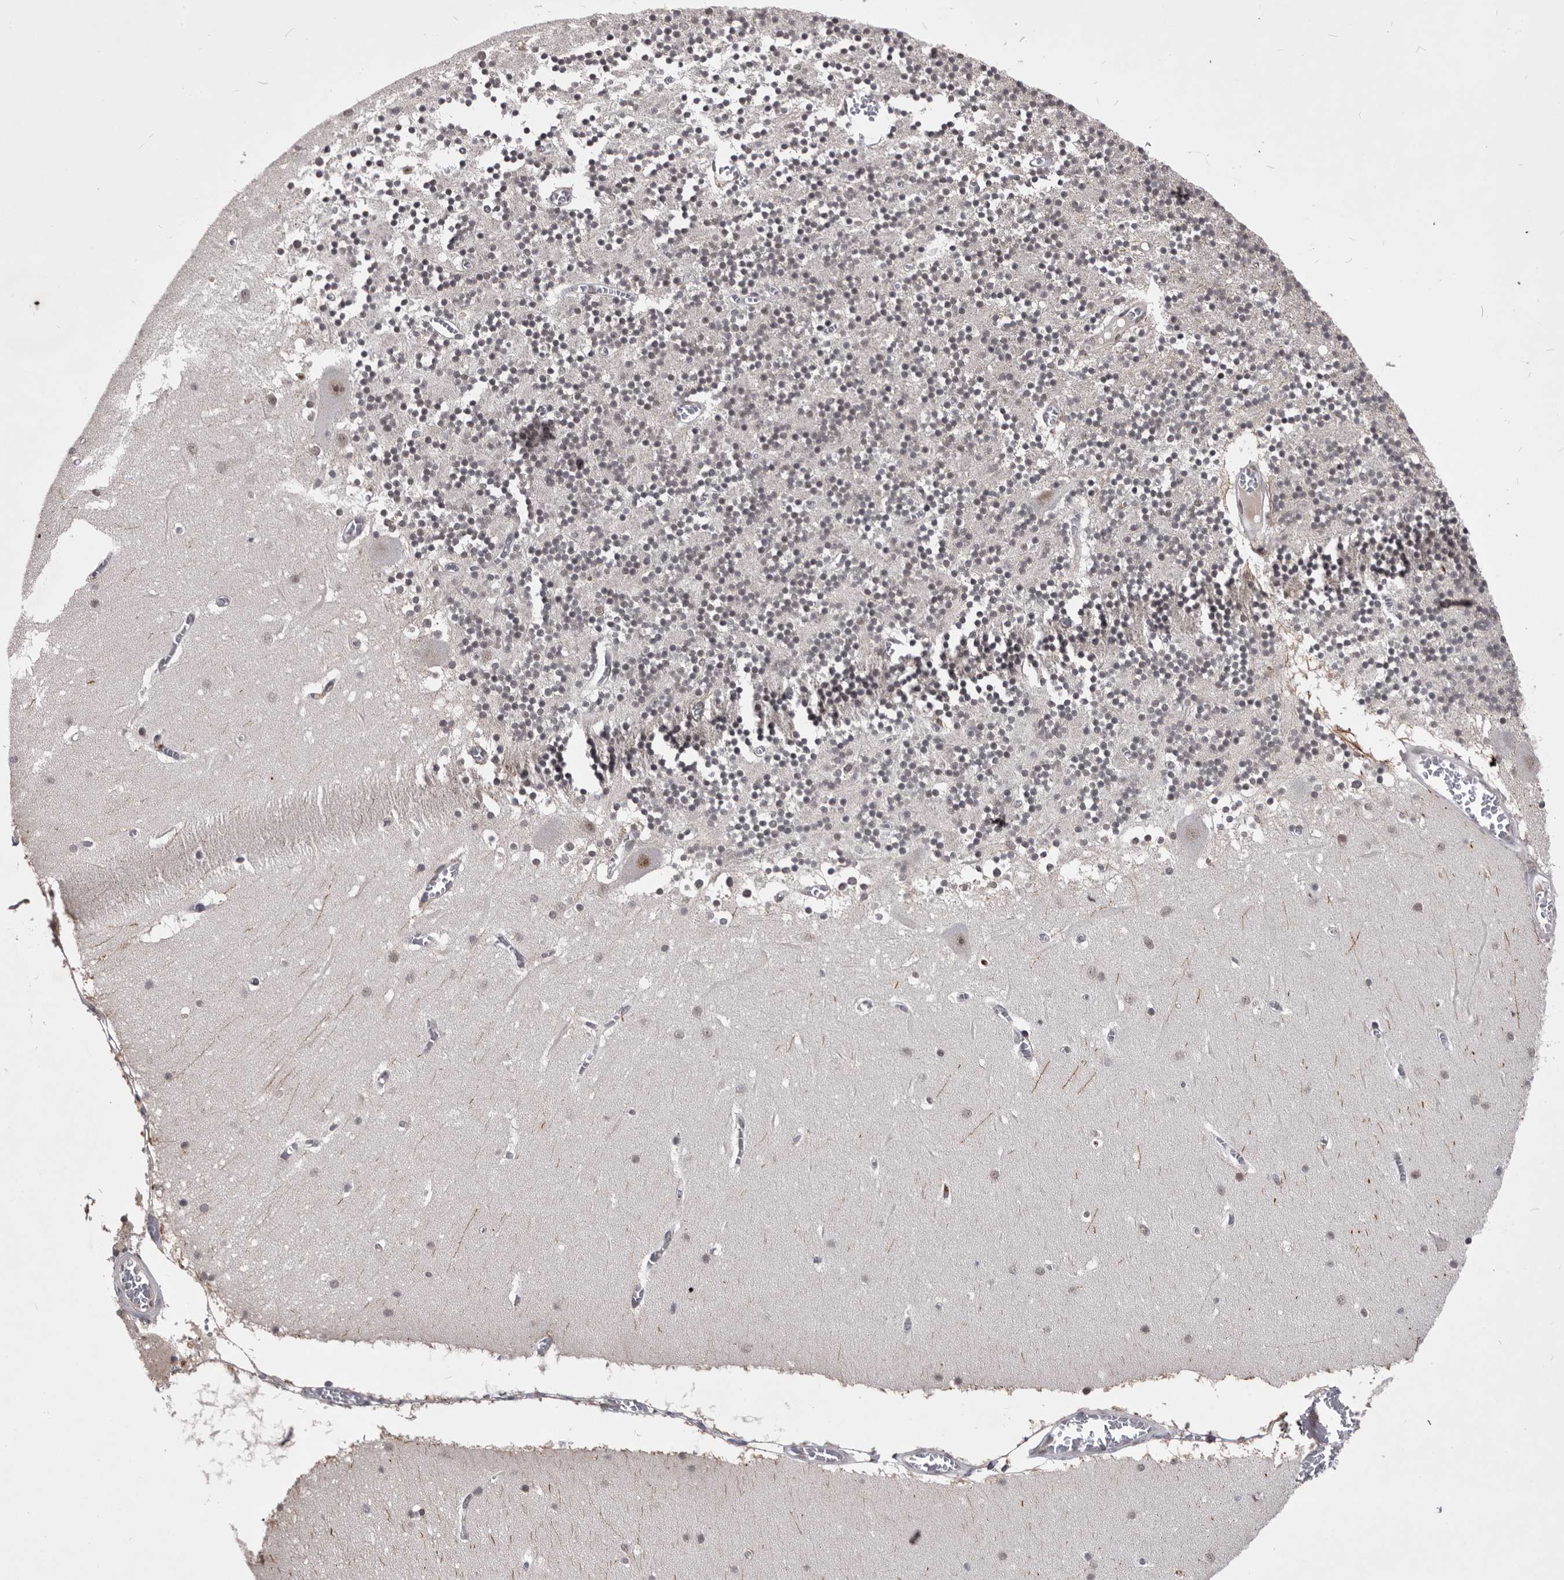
{"staining": {"intensity": "negative", "quantity": "none", "location": "none"}, "tissue": "cerebellum", "cell_type": "Cells in granular layer", "image_type": "normal", "snomed": [{"axis": "morphology", "description": "Normal tissue, NOS"}, {"axis": "topography", "description": "Cerebellum"}], "caption": "Immunohistochemistry (IHC) histopathology image of unremarkable cerebellum: cerebellum stained with DAB exhibits no significant protein expression in cells in granular layer.", "gene": "PRPF3", "patient": {"sex": "female", "age": 28}}